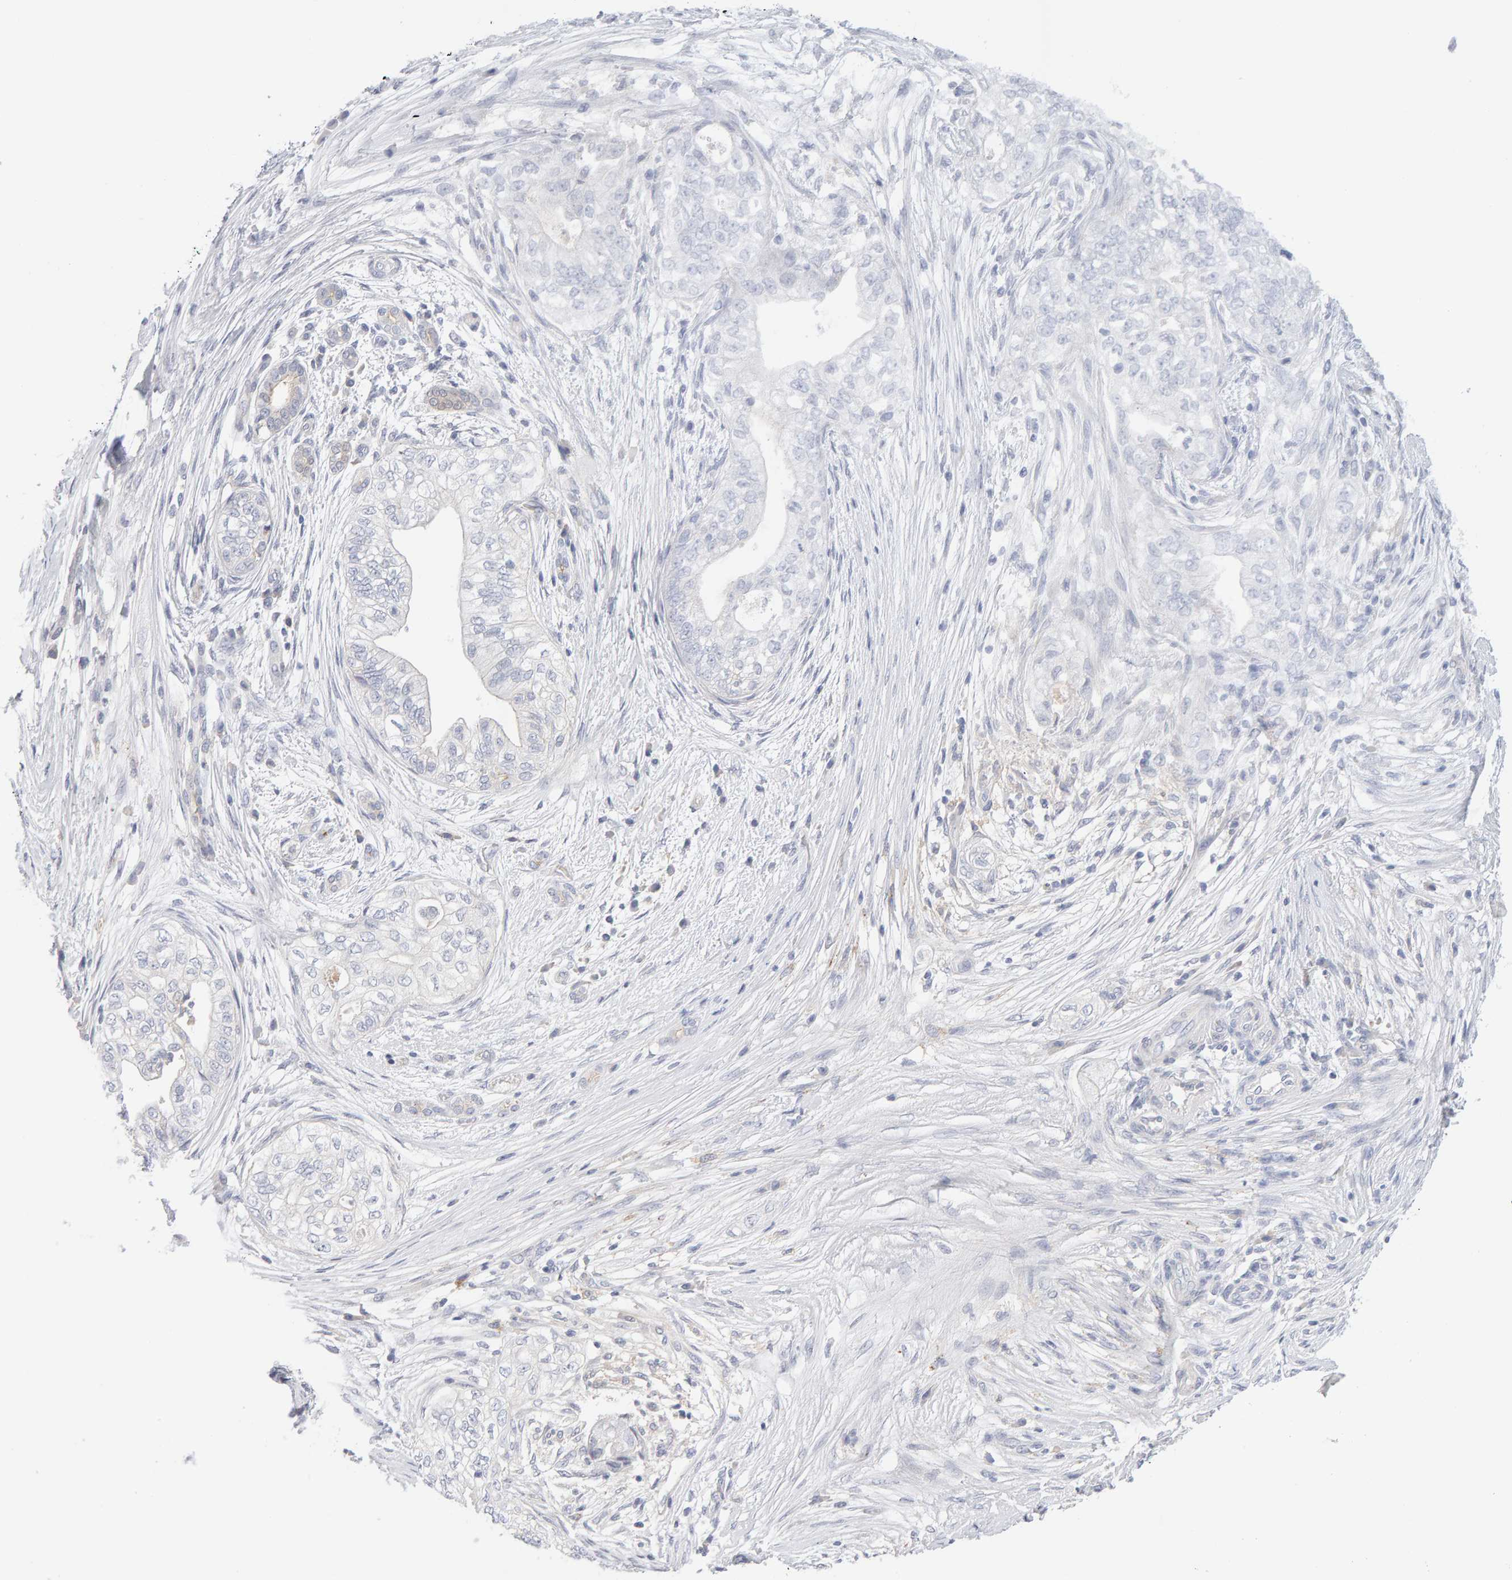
{"staining": {"intensity": "negative", "quantity": "none", "location": "none"}, "tissue": "pancreatic cancer", "cell_type": "Tumor cells", "image_type": "cancer", "snomed": [{"axis": "morphology", "description": "Adenocarcinoma, NOS"}, {"axis": "topography", "description": "Pancreas"}], "caption": "Immunohistochemical staining of human pancreatic cancer (adenocarcinoma) displays no significant staining in tumor cells.", "gene": "METRNL", "patient": {"sex": "male", "age": 72}}